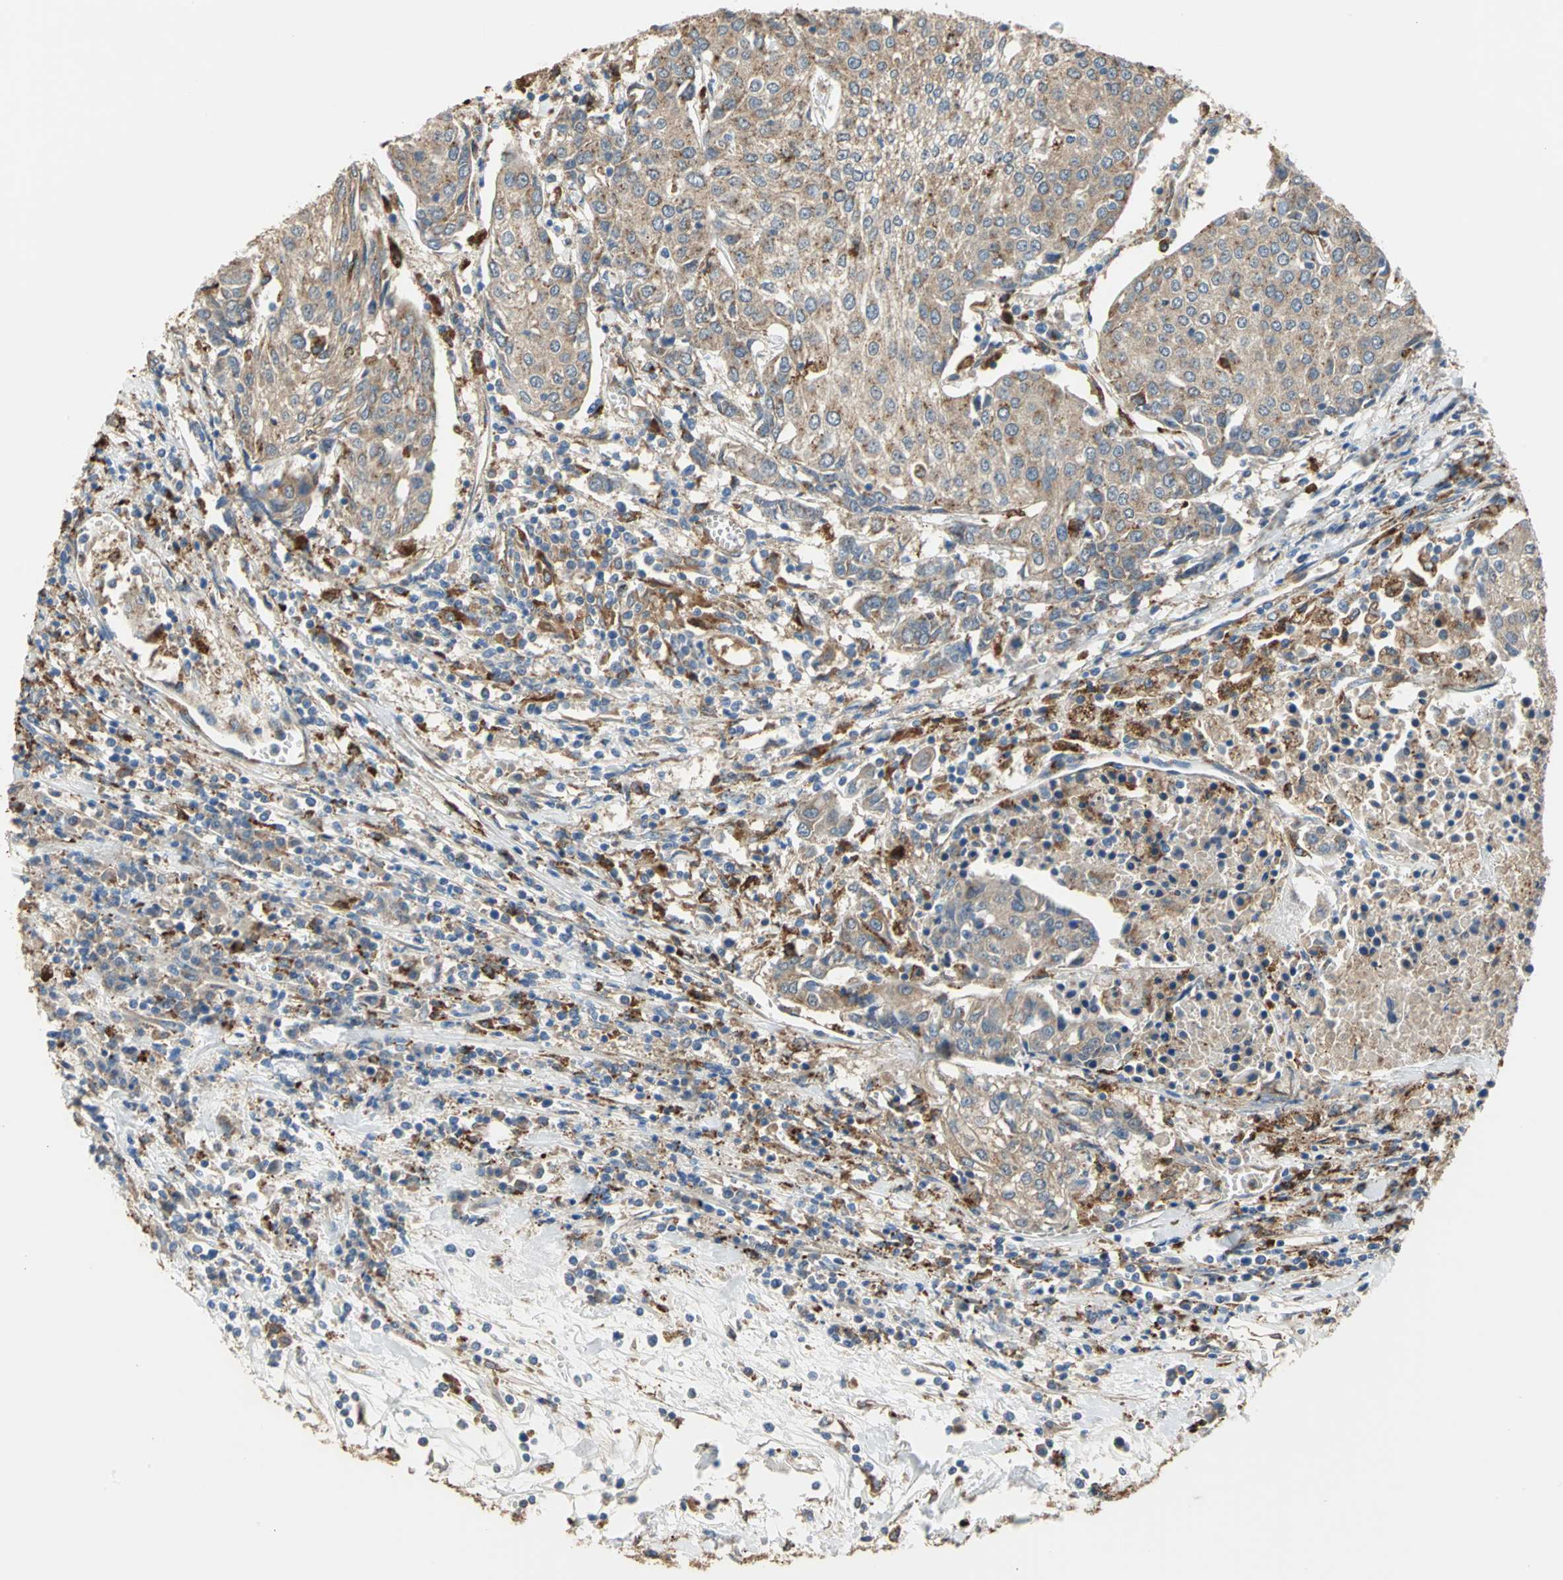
{"staining": {"intensity": "weak", "quantity": "25%-75%", "location": "cytoplasmic/membranous"}, "tissue": "urothelial cancer", "cell_type": "Tumor cells", "image_type": "cancer", "snomed": [{"axis": "morphology", "description": "Urothelial carcinoma, High grade"}, {"axis": "topography", "description": "Urinary bladder"}], "caption": "Immunohistochemical staining of human urothelial cancer demonstrates low levels of weak cytoplasmic/membranous expression in about 25%-75% of tumor cells.", "gene": "DIAPH2", "patient": {"sex": "female", "age": 85}}